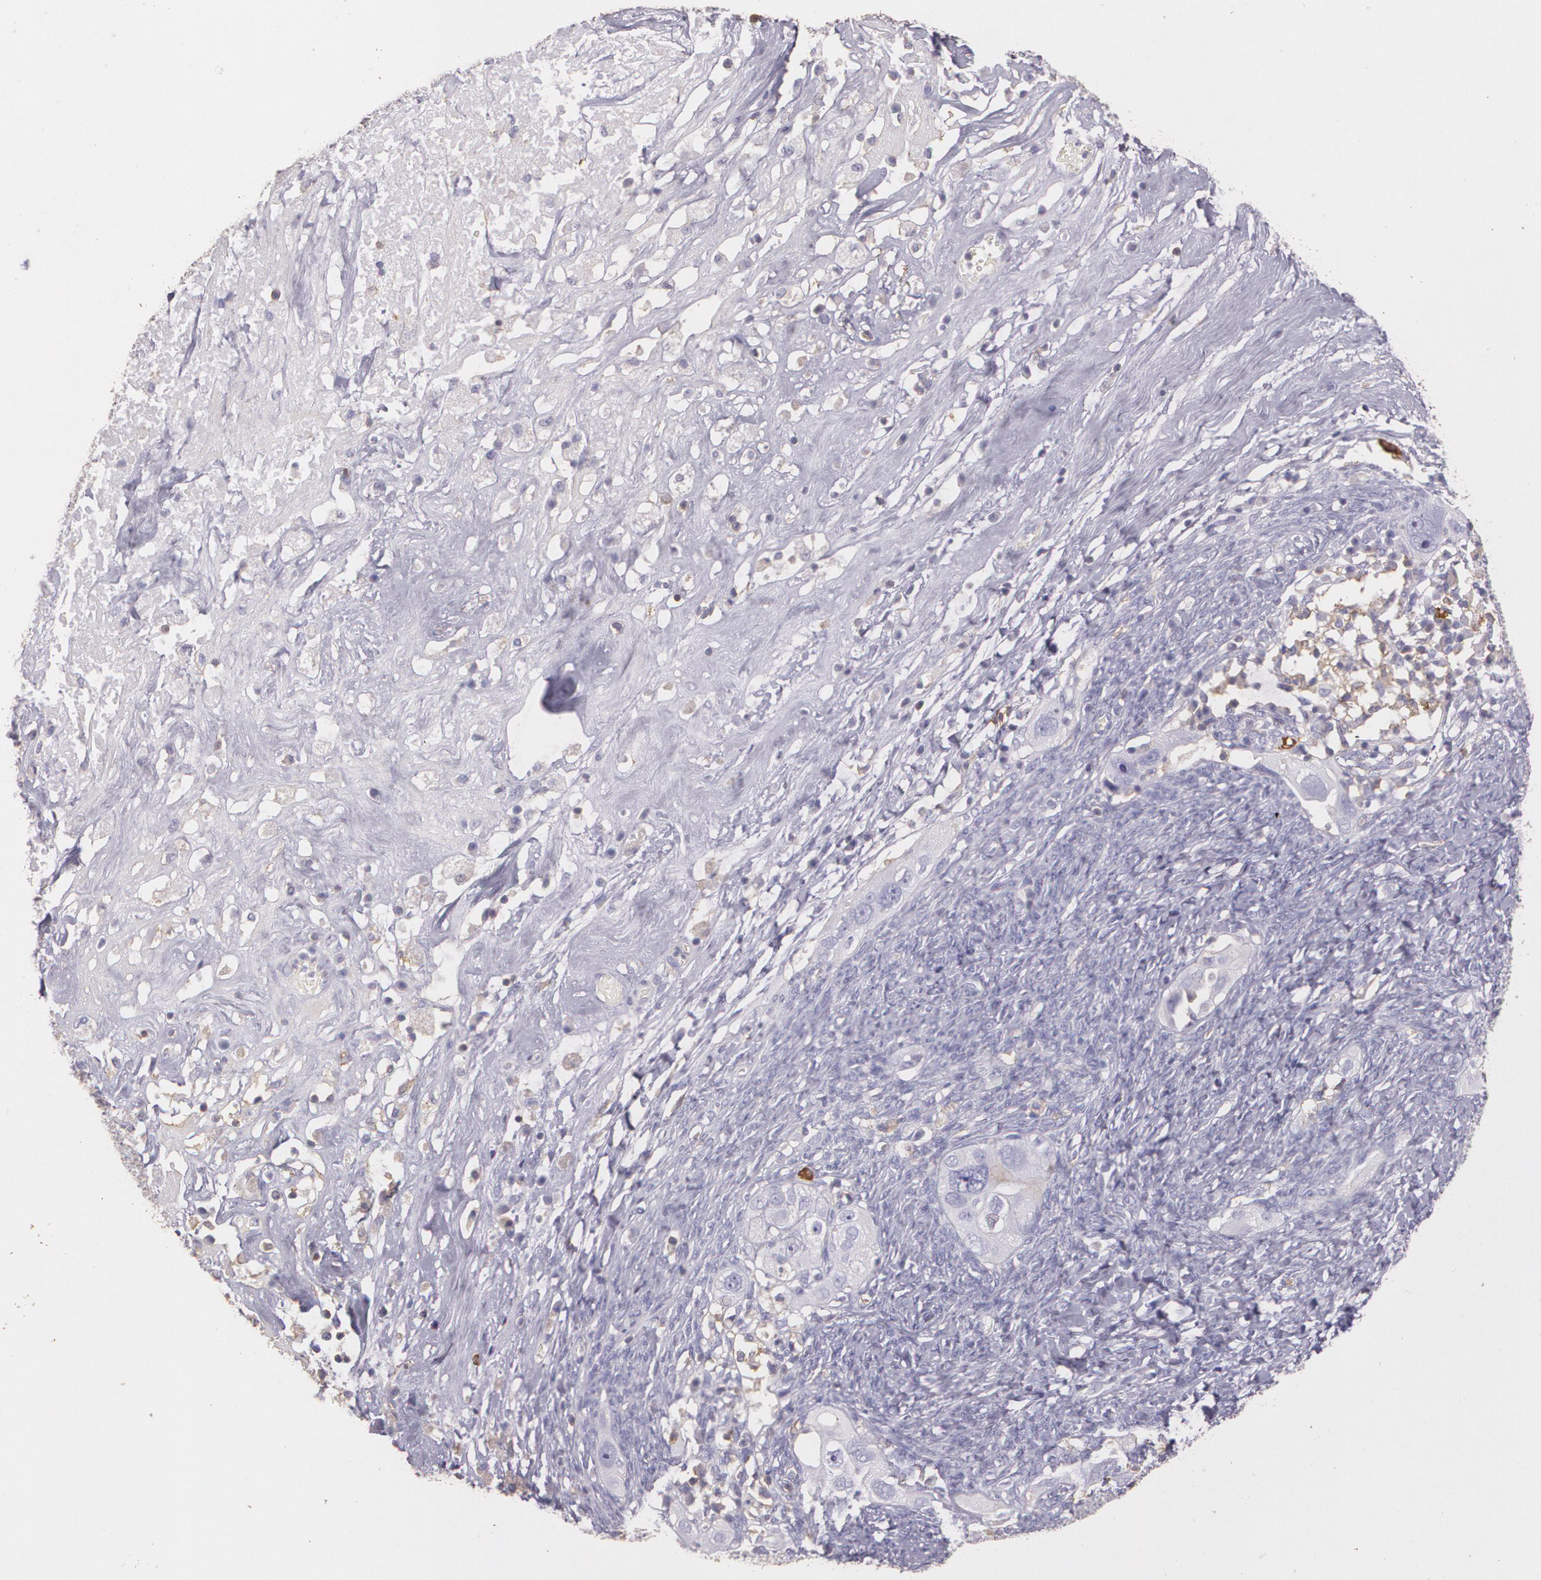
{"staining": {"intensity": "negative", "quantity": "none", "location": "none"}, "tissue": "ovarian cancer", "cell_type": "Tumor cells", "image_type": "cancer", "snomed": [{"axis": "morphology", "description": "Carcinoma, endometroid"}, {"axis": "topography", "description": "Ovary"}], "caption": "Photomicrograph shows no protein staining in tumor cells of endometroid carcinoma (ovarian) tissue.", "gene": "TGFBR1", "patient": {"sex": "female", "age": 50}}